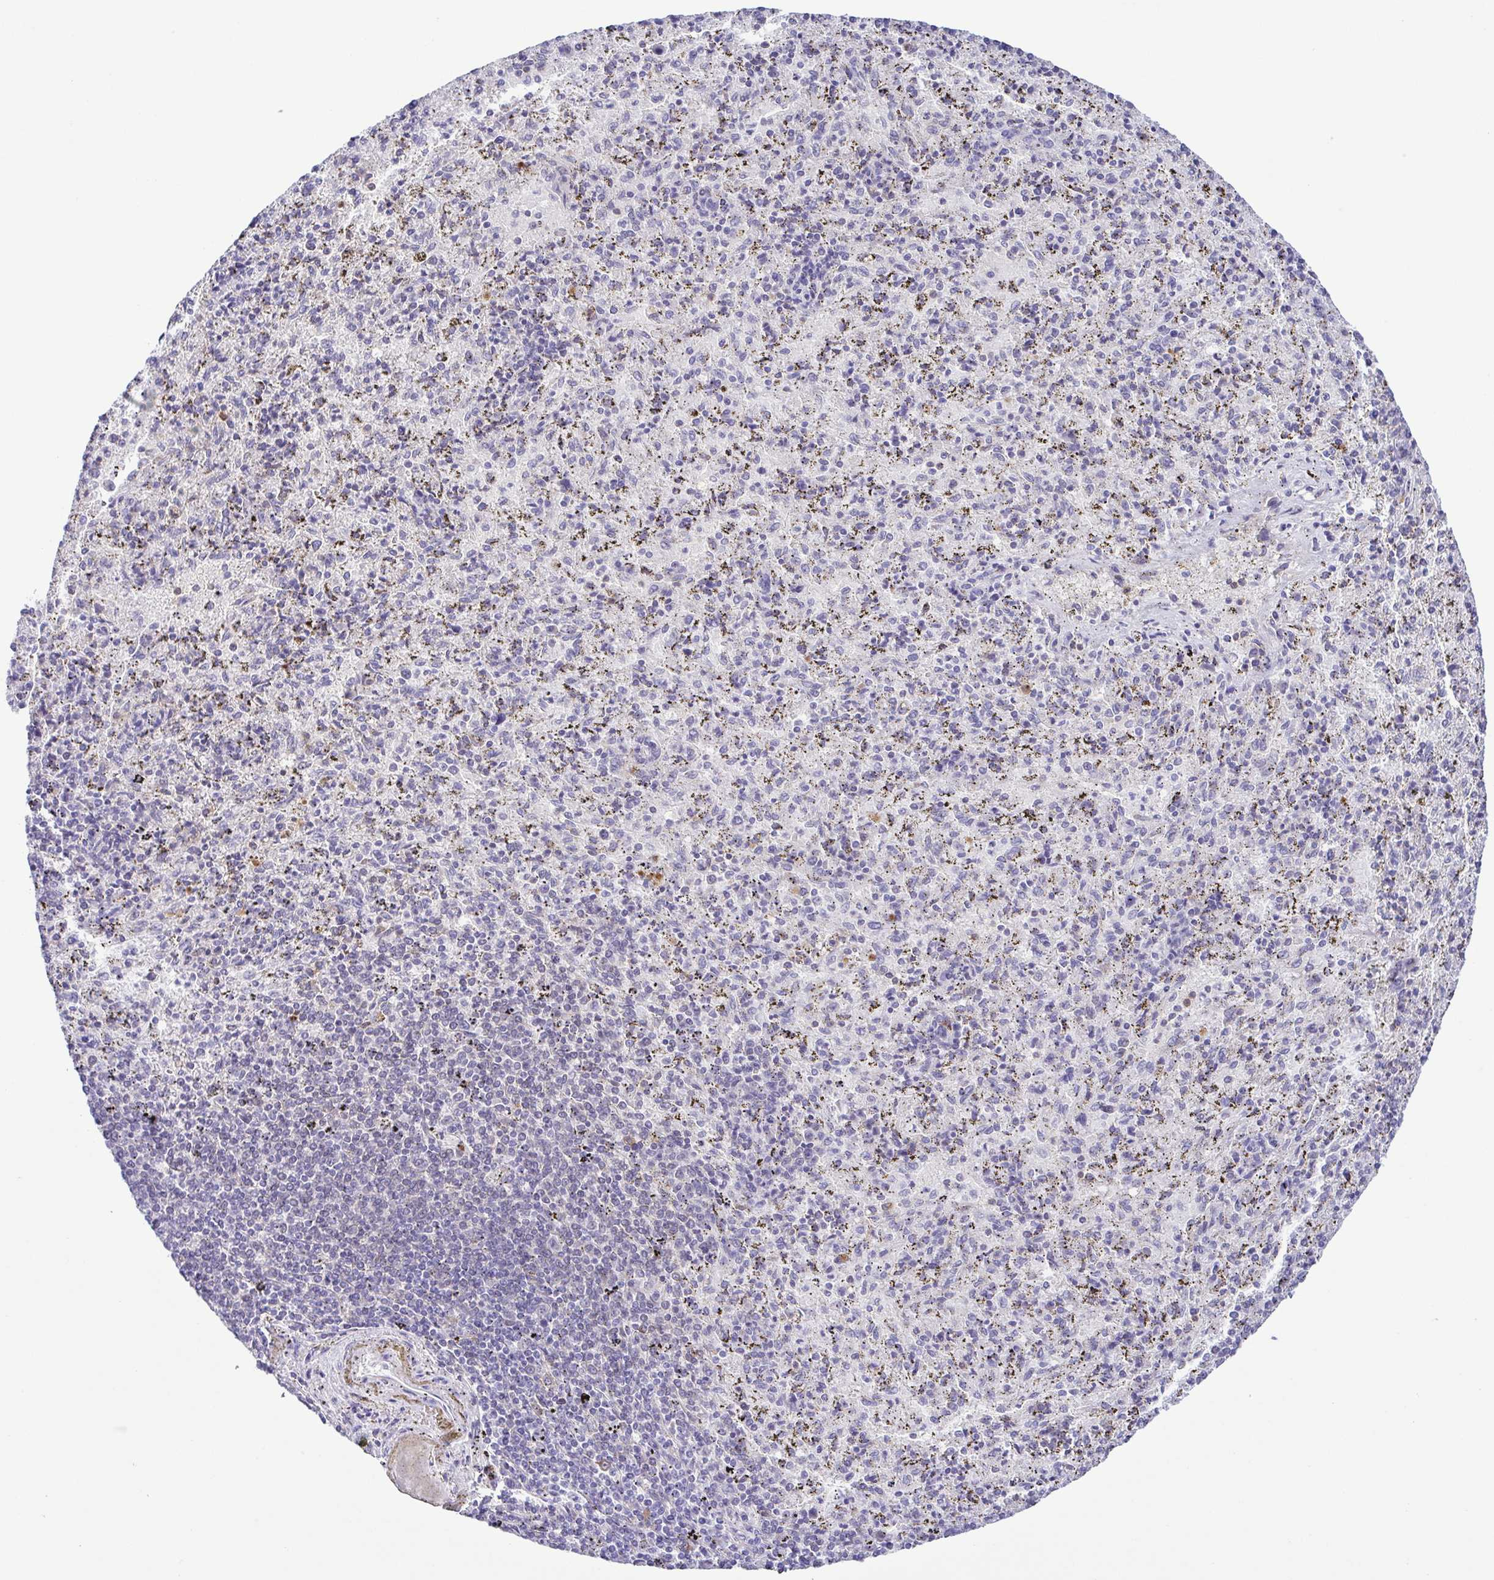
{"staining": {"intensity": "negative", "quantity": "none", "location": "none"}, "tissue": "spleen", "cell_type": "Cells in red pulp", "image_type": "normal", "snomed": [{"axis": "morphology", "description": "Normal tissue, NOS"}, {"axis": "topography", "description": "Spleen"}], "caption": "Cells in red pulp are negative for protein expression in normal human spleen. (DAB IHC visualized using brightfield microscopy, high magnification).", "gene": "PGLYRP1", "patient": {"sex": "male", "age": 57}}